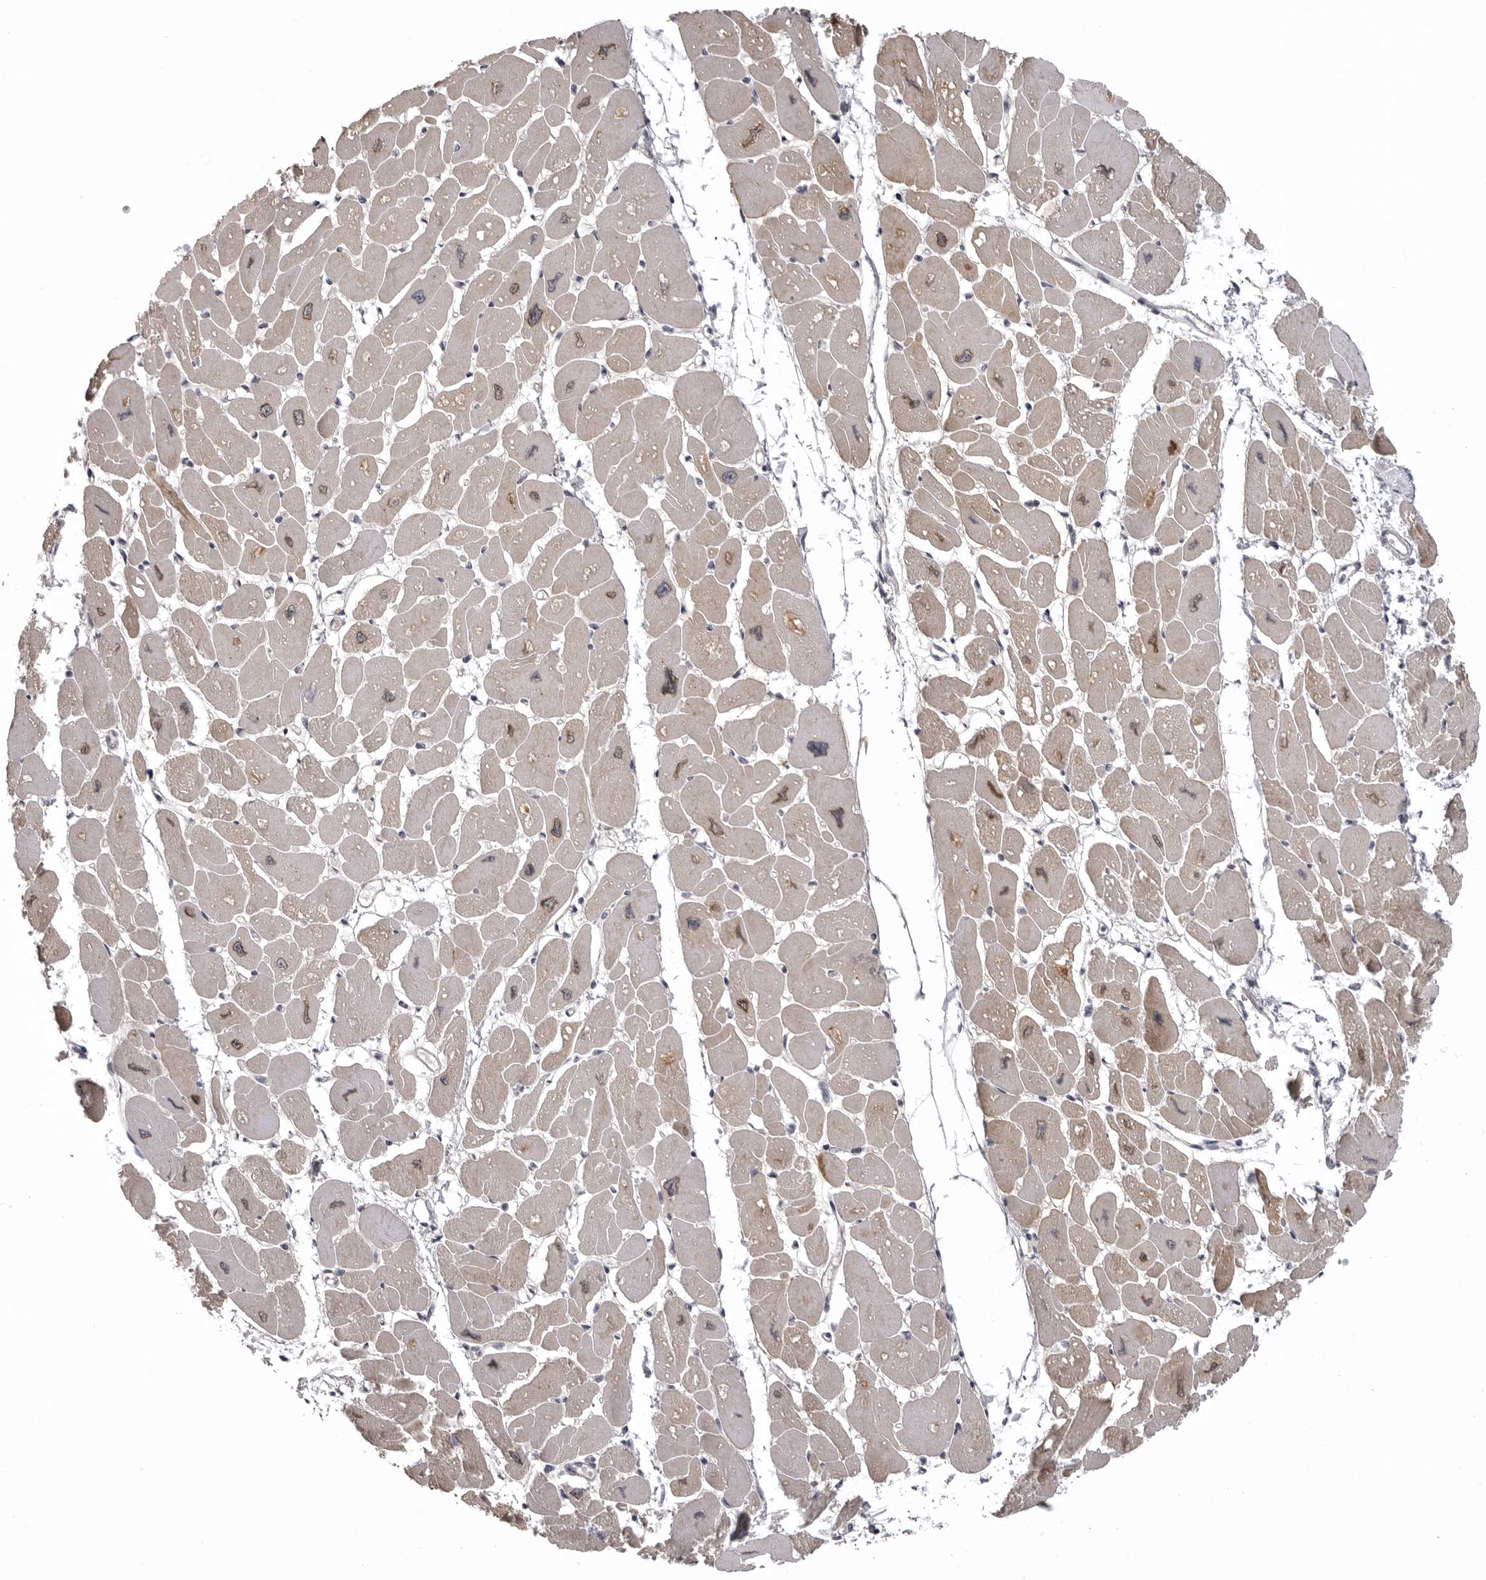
{"staining": {"intensity": "moderate", "quantity": "25%-75%", "location": "cytoplasmic/membranous,nuclear"}, "tissue": "heart muscle", "cell_type": "Cardiomyocytes", "image_type": "normal", "snomed": [{"axis": "morphology", "description": "Normal tissue, NOS"}, {"axis": "topography", "description": "Heart"}], "caption": "Normal heart muscle demonstrates moderate cytoplasmic/membranous,nuclear staining in approximately 25%-75% of cardiomyocytes, visualized by immunohistochemistry. The staining was performed using DAB (3,3'-diaminobenzidine) to visualize the protein expression in brown, while the nuclei were stained in blue with hematoxylin (Magnification: 20x).", "gene": "NCEH1", "patient": {"sex": "female", "age": 54}}